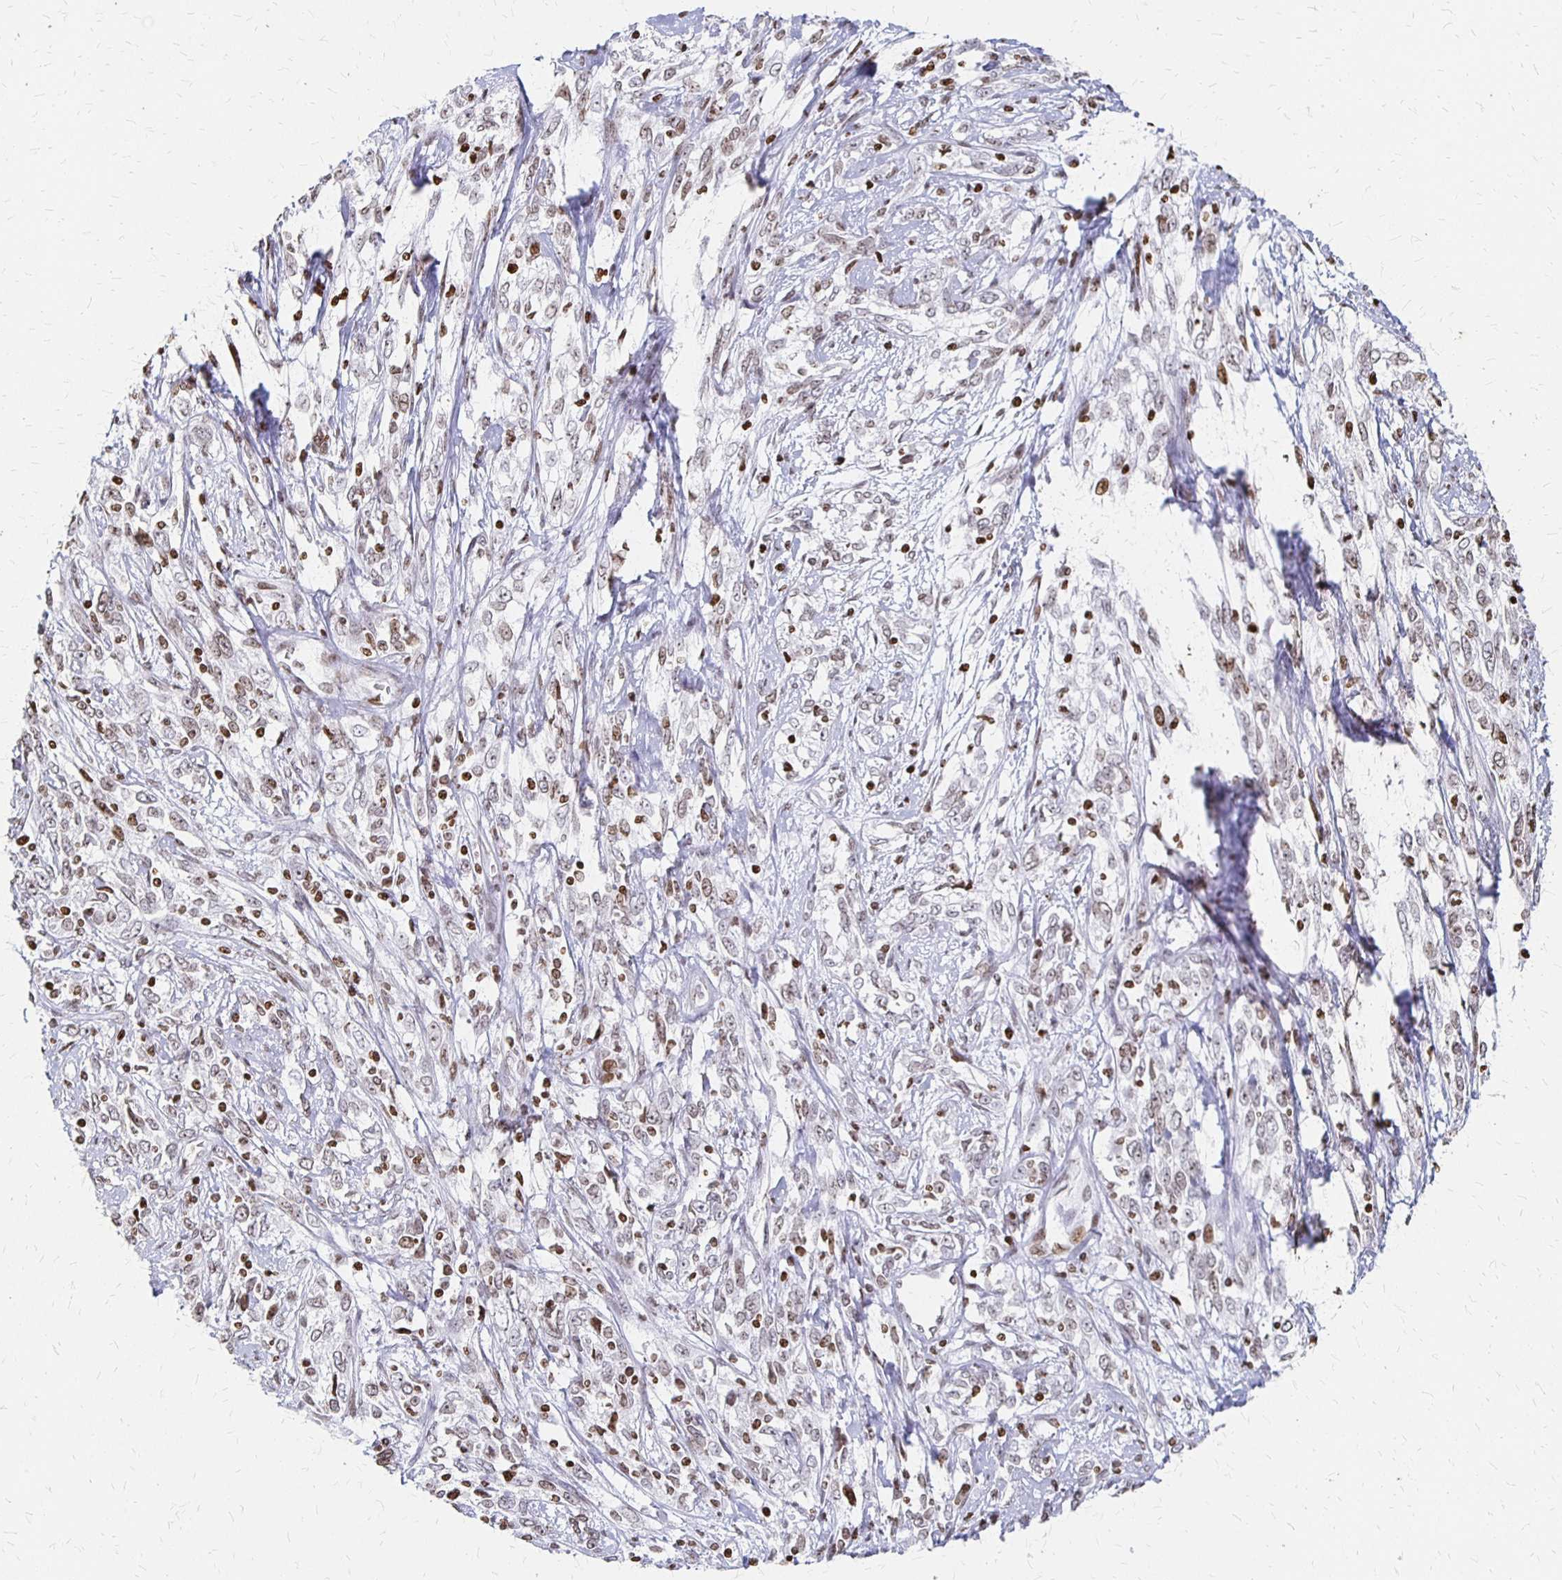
{"staining": {"intensity": "weak", "quantity": "25%-75%", "location": "nuclear"}, "tissue": "cervical cancer", "cell_type": "Tumor cells", "image_type": "cancer", "snomed": [{"axis": "morphology", "description": "Adenocarcinoma, NOS"}, {"axis": "topography", "description": "Cervix"}], "caption": "DAB (3,3'-diaminobenzidine) immunohistochemical staining of human cervical cancer displays weak nuclear protein staining in about 25%-75% of tumor cells. The staining was performed using DAB (3,3'-diaminobenzidine), with brown indicating positive protein expression. Nuclei are stained blue with hematoxylin.", "gene": "ZNF280C", "patient": {"sex": "female", "age": 40}}